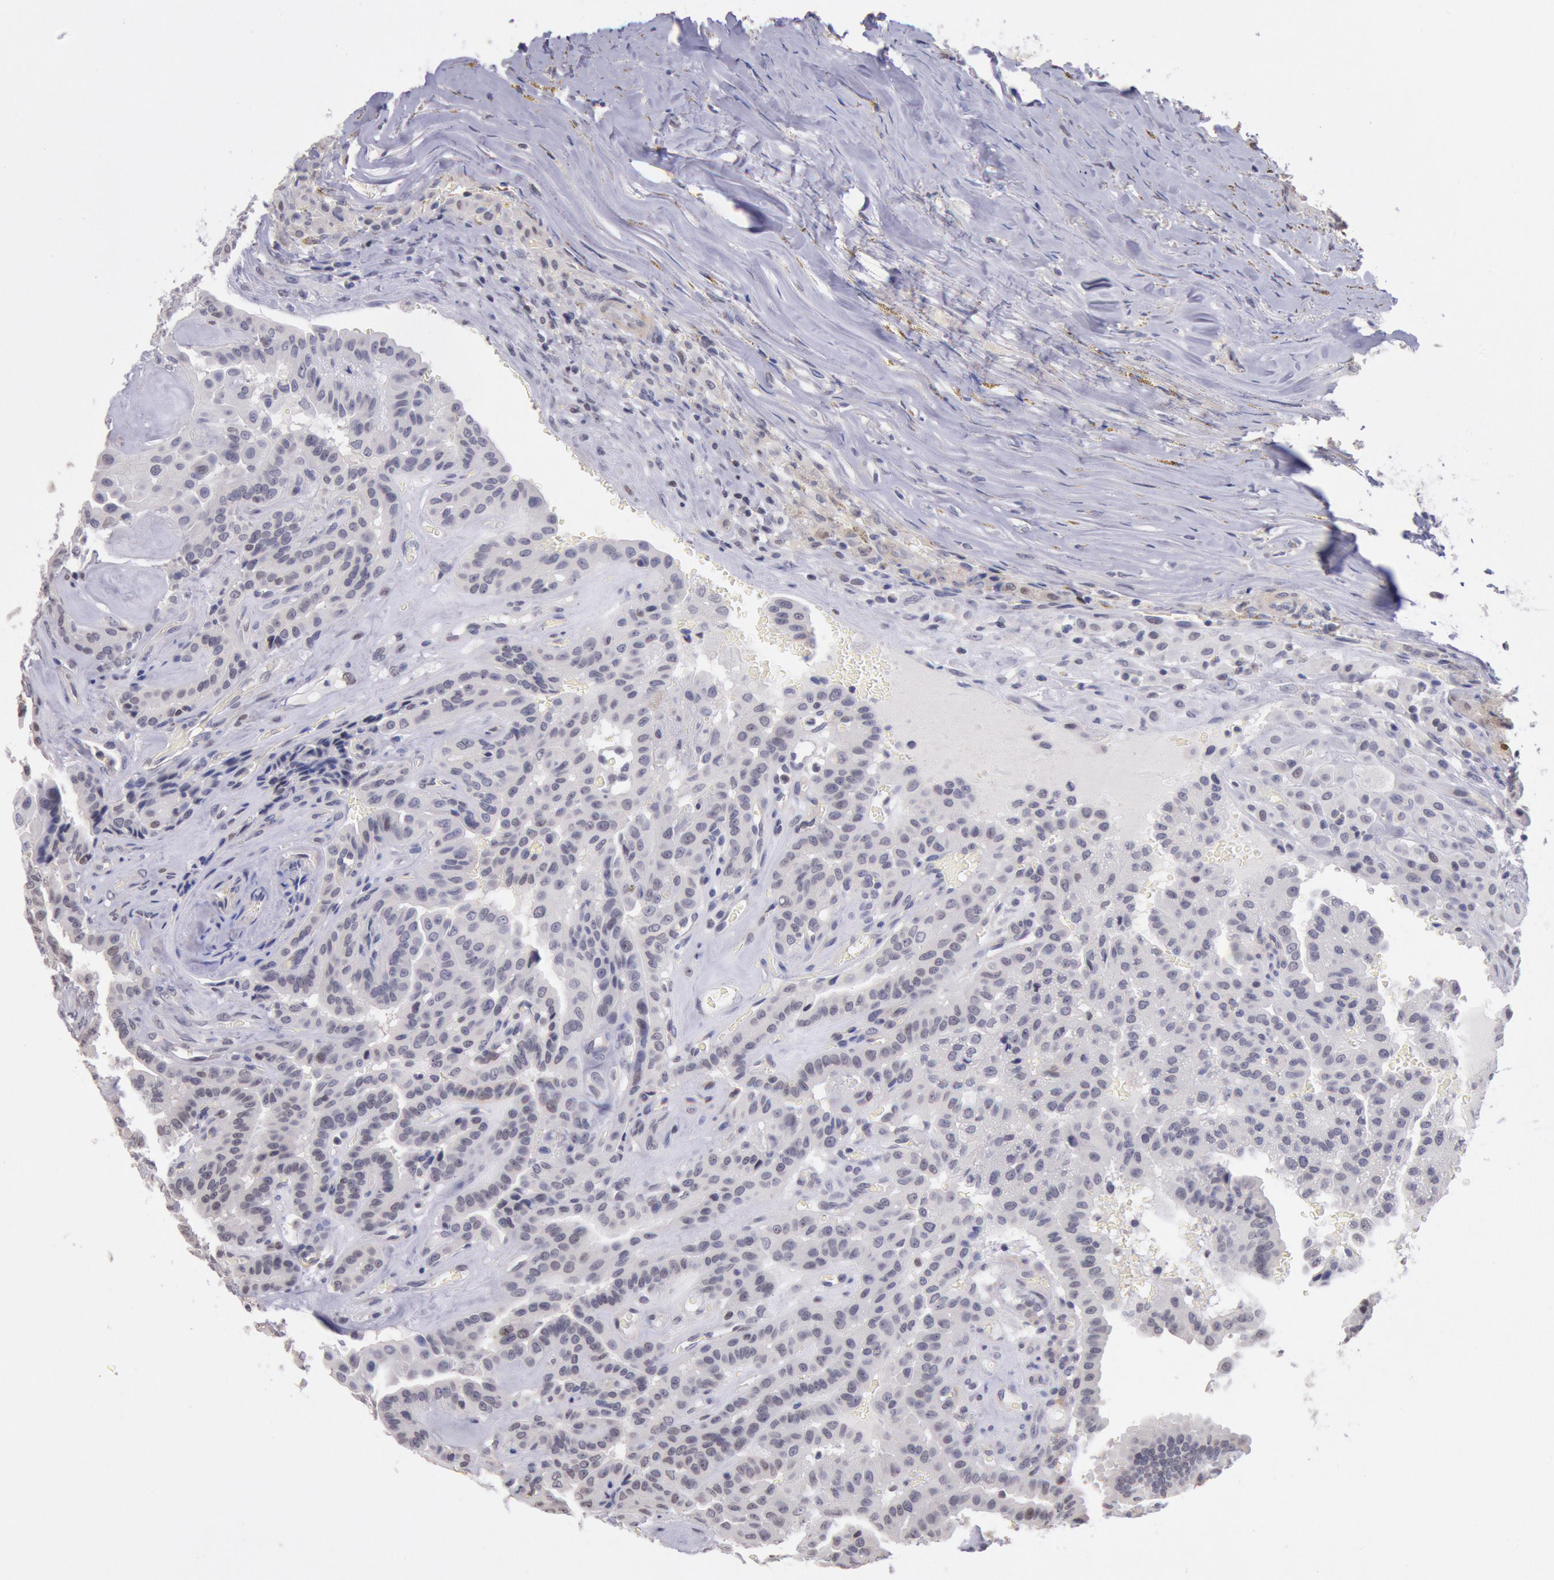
{"staining": {"intensity": "weak", "quantity": "<25%", "location": "nuclear"}, "tissue": "thyroid cancer", "cell_type": "Tumor cells", "image_type": "cancer", "snomed": [{"axis": "morphology", "description": "Papillary adenocarcinoma, NOS"}, {"axis": "topography", "description": "Thyroid gland"}], "caption": "Immunohistochemical staining of human papillary adenocarcinoma (thyroid) exhibits no significant positivity in tumor cells.", "gene": "MYH7", "patient": {"sex": "male", "age": 87}}